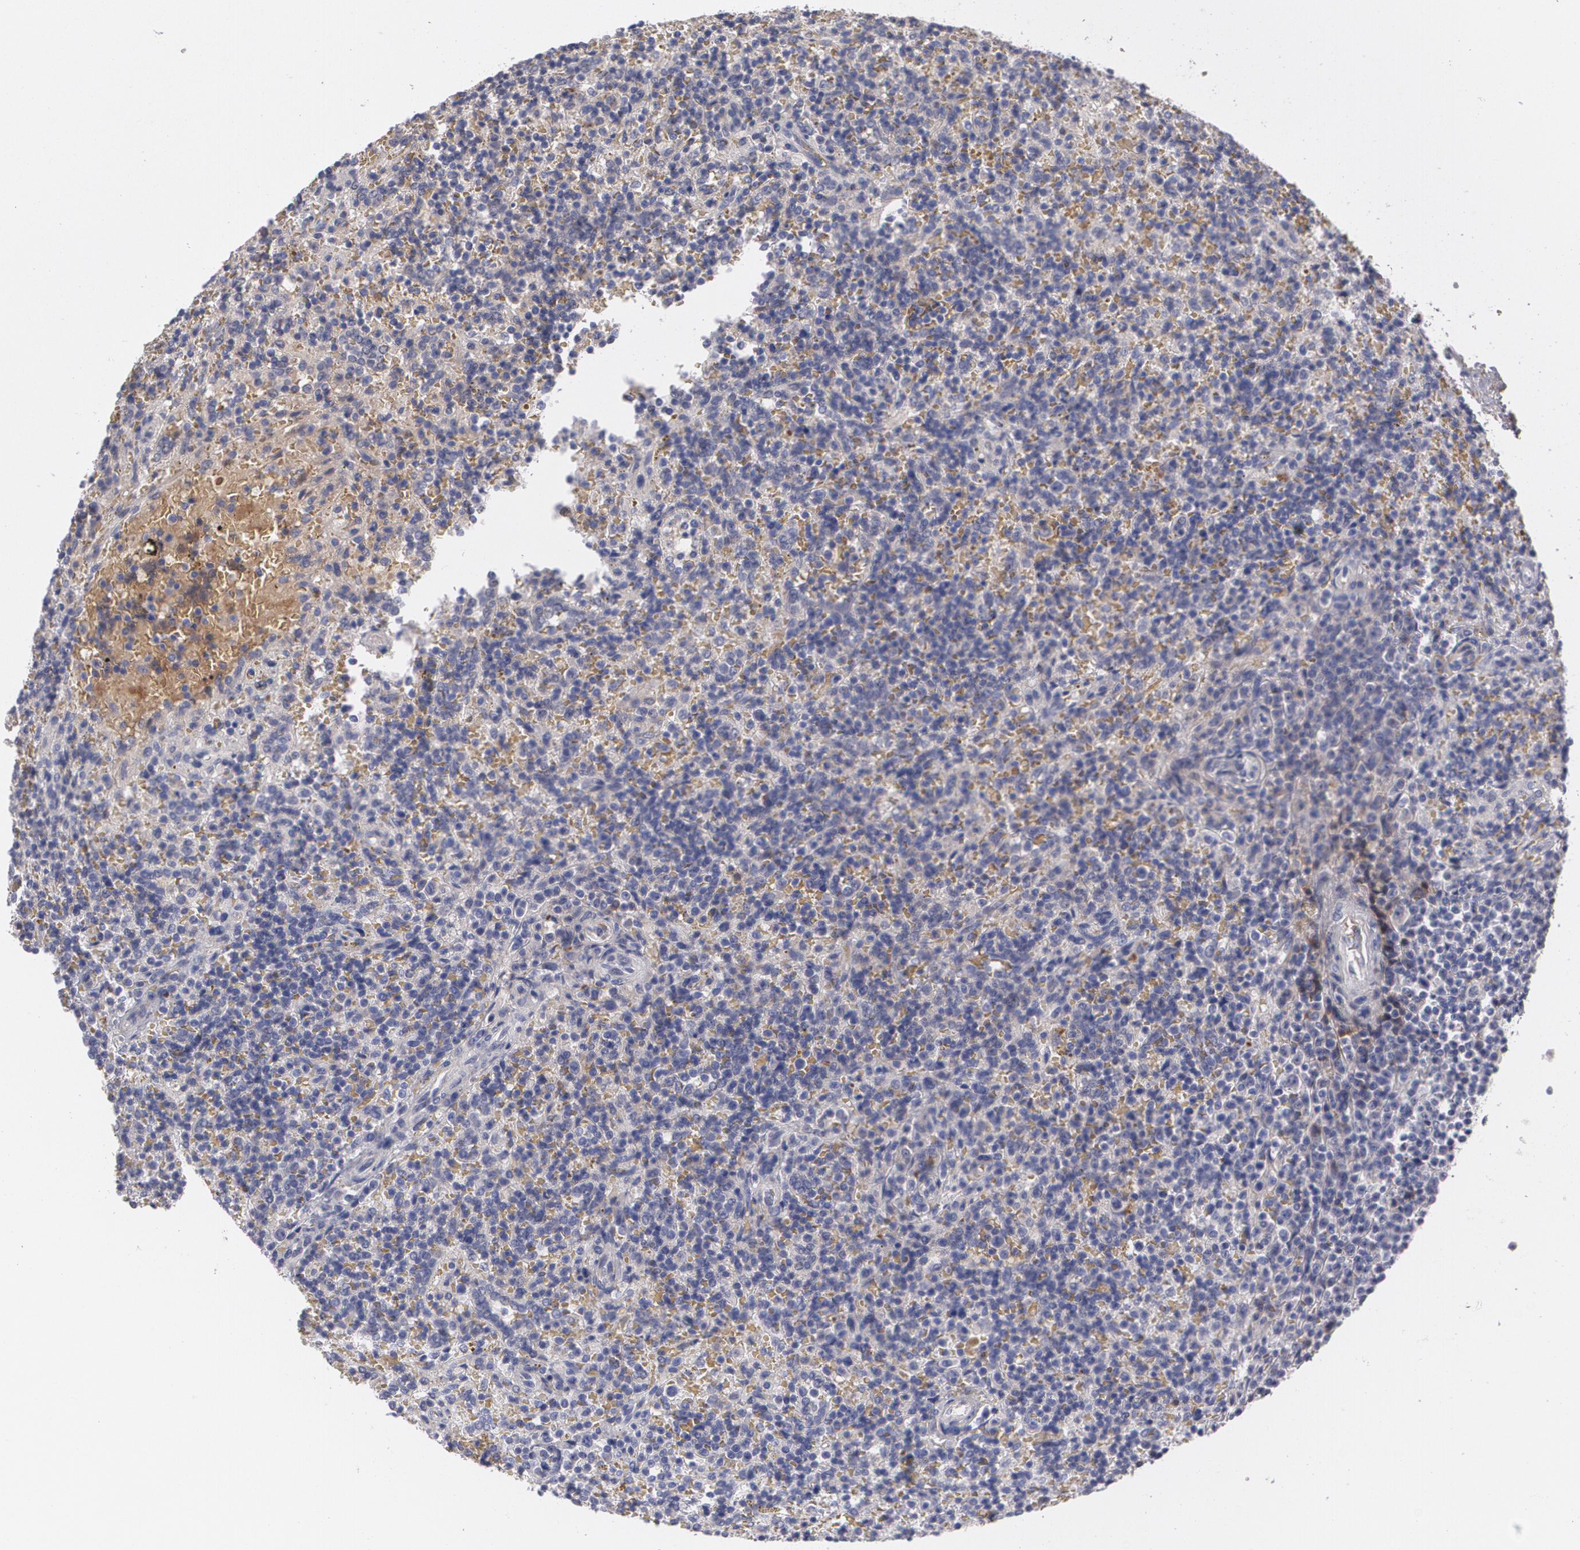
{"staining": {"intensity": "negative", "quantity": "none", "location": "none"}, "tissue": "lymphoma", "cell_type": "Tumor cells", "image_type": "cancer", "snomed": [{"axis": "morphology", "description": "Malignant lymphoma, non-Hodgkin's type, Low grade"}, {"axis": "topography", "description": "Spleen"}], "caption": "This is an immunohistochemistry (IHC) histopathology image of lymphoma. There is no expression in tumor cells.", "gene": "FBLN1", "patient": {"sex": "male", "age": 67}}